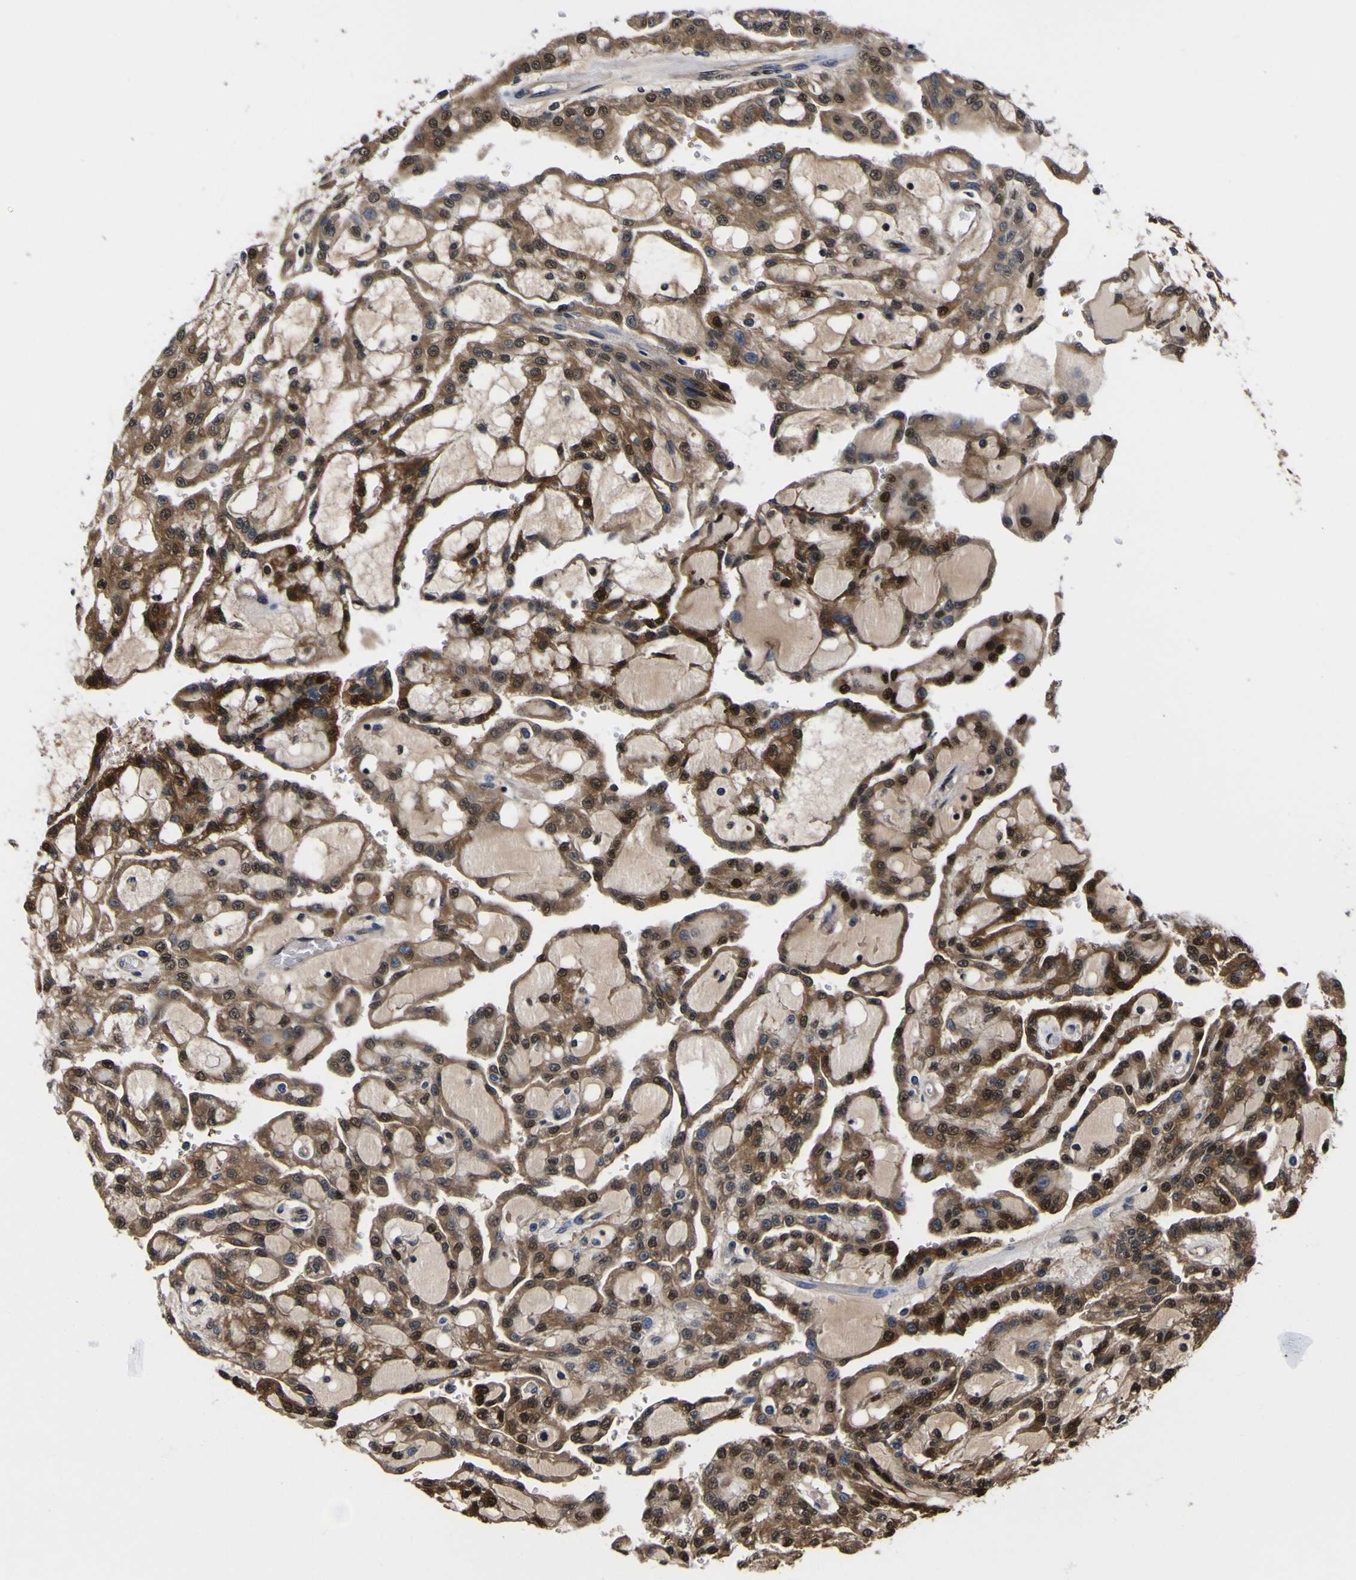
{"staining": {"intensity": "strong", "quantity": ">75%", "location": "cytoplasmic/membranous,nuclear"}, "tissue": "renal cancer", "cell_type": "Tumor cells", "image_type": "cancer", "snomed": [{"axis": "morphology", "description": "Adenocarcinoma, NOS"}, {"axis": "topography", "description": "Kidney"}], "caption": "Tumor cells display strong cytoplasmic/membranous and nuclear expression in about >75% of cells in renal cancer (adenocarcinoma).", "gene": "FAM110B", "patient": {"sex": "male", "age": 63}}